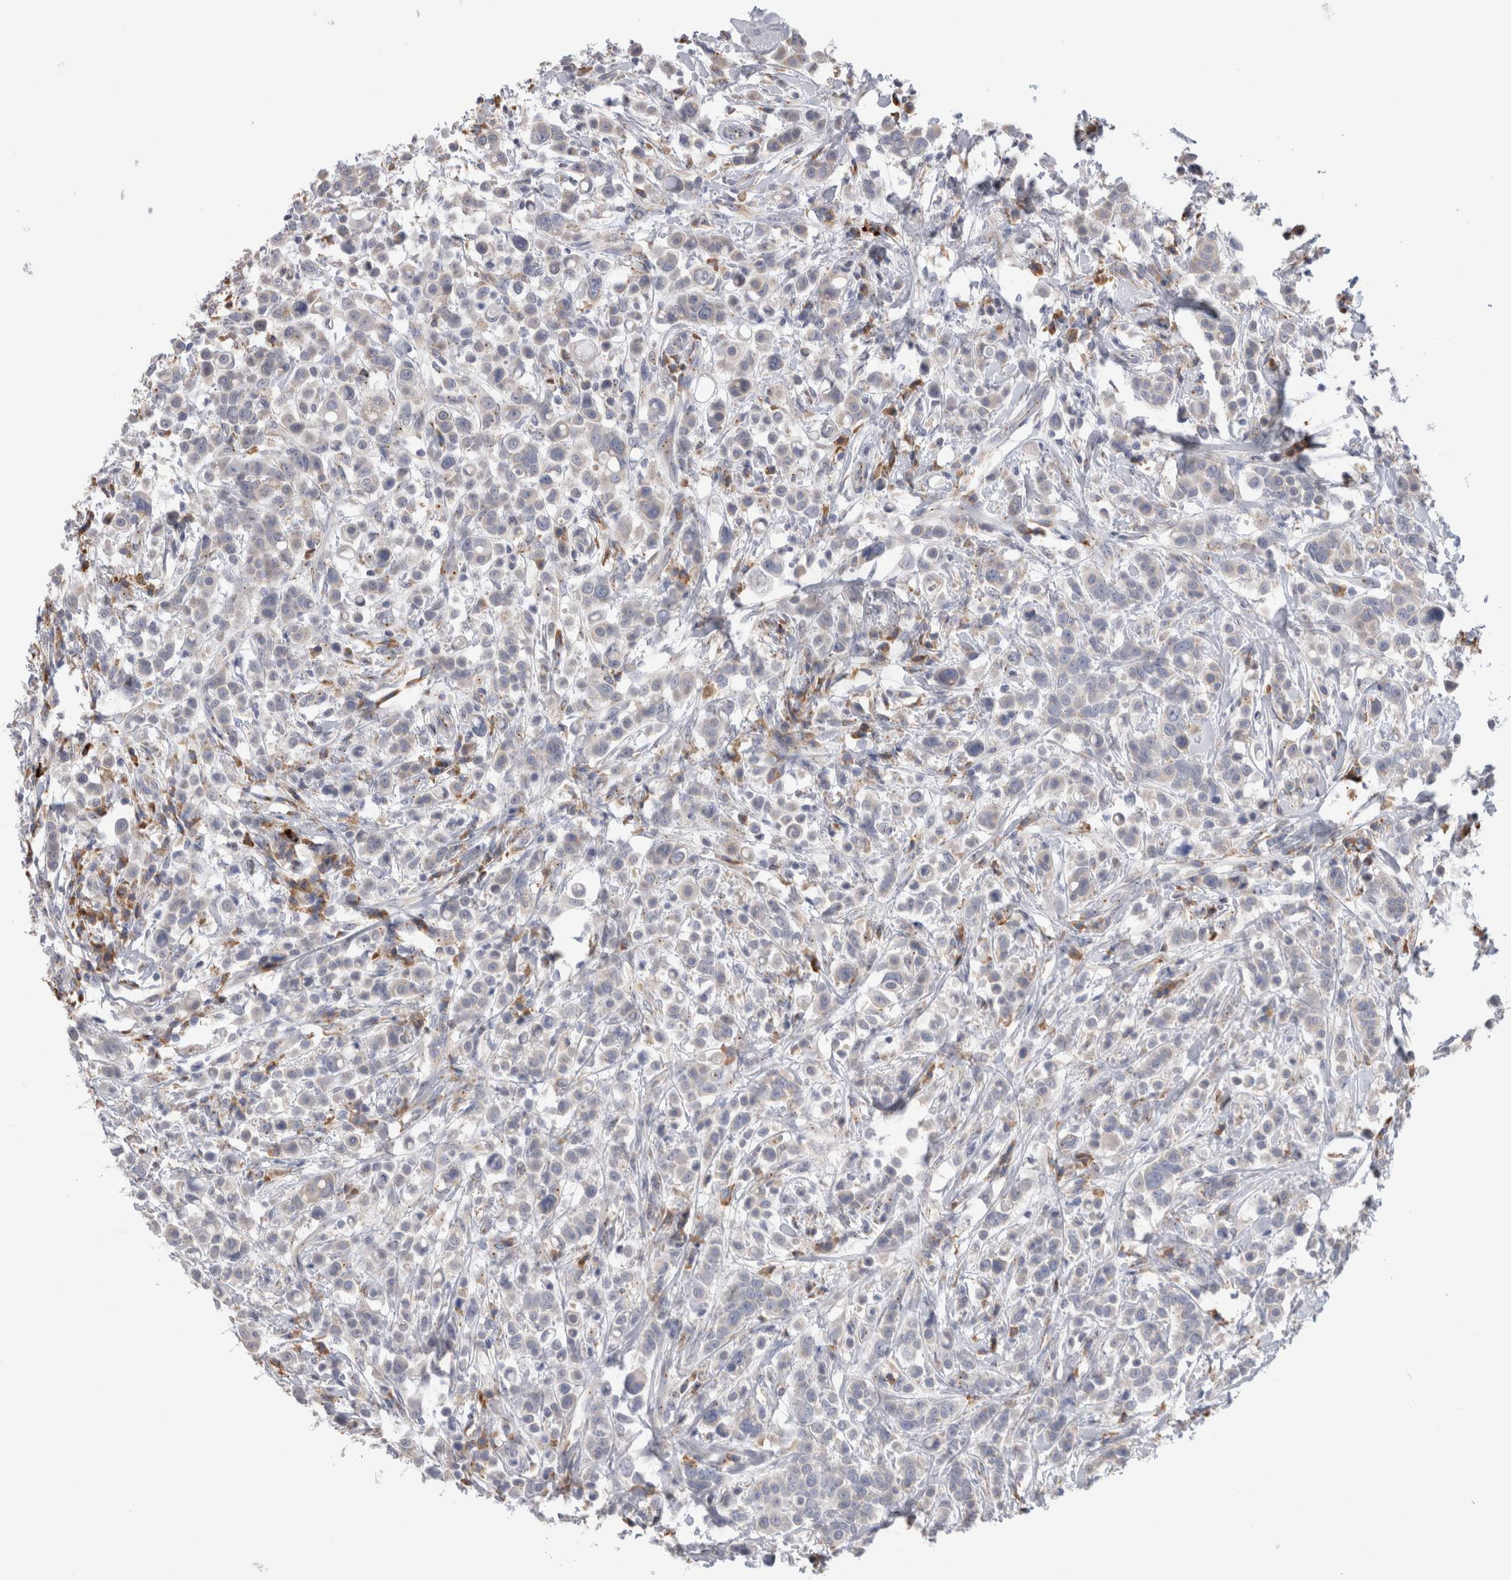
{"staining": {"intensity": "negative", "quantity": "none", "location": "none"}, "tissue": "breast cancer", "cell_type": "Tumor cells", "image_type": "cancer", "snomed": [{"axis": "morphology", "description": "Duct carcinoma"}, {"axis": "topography", "description": "Breast"}], "caption": "A high-resolution micrograph shows IHC staining of invasive ductal carcinoma (breast), which exhibits no significant expression in tumor cells.", "gene": "ZNF341", "patient": {"sex": "female", "age": 27}}